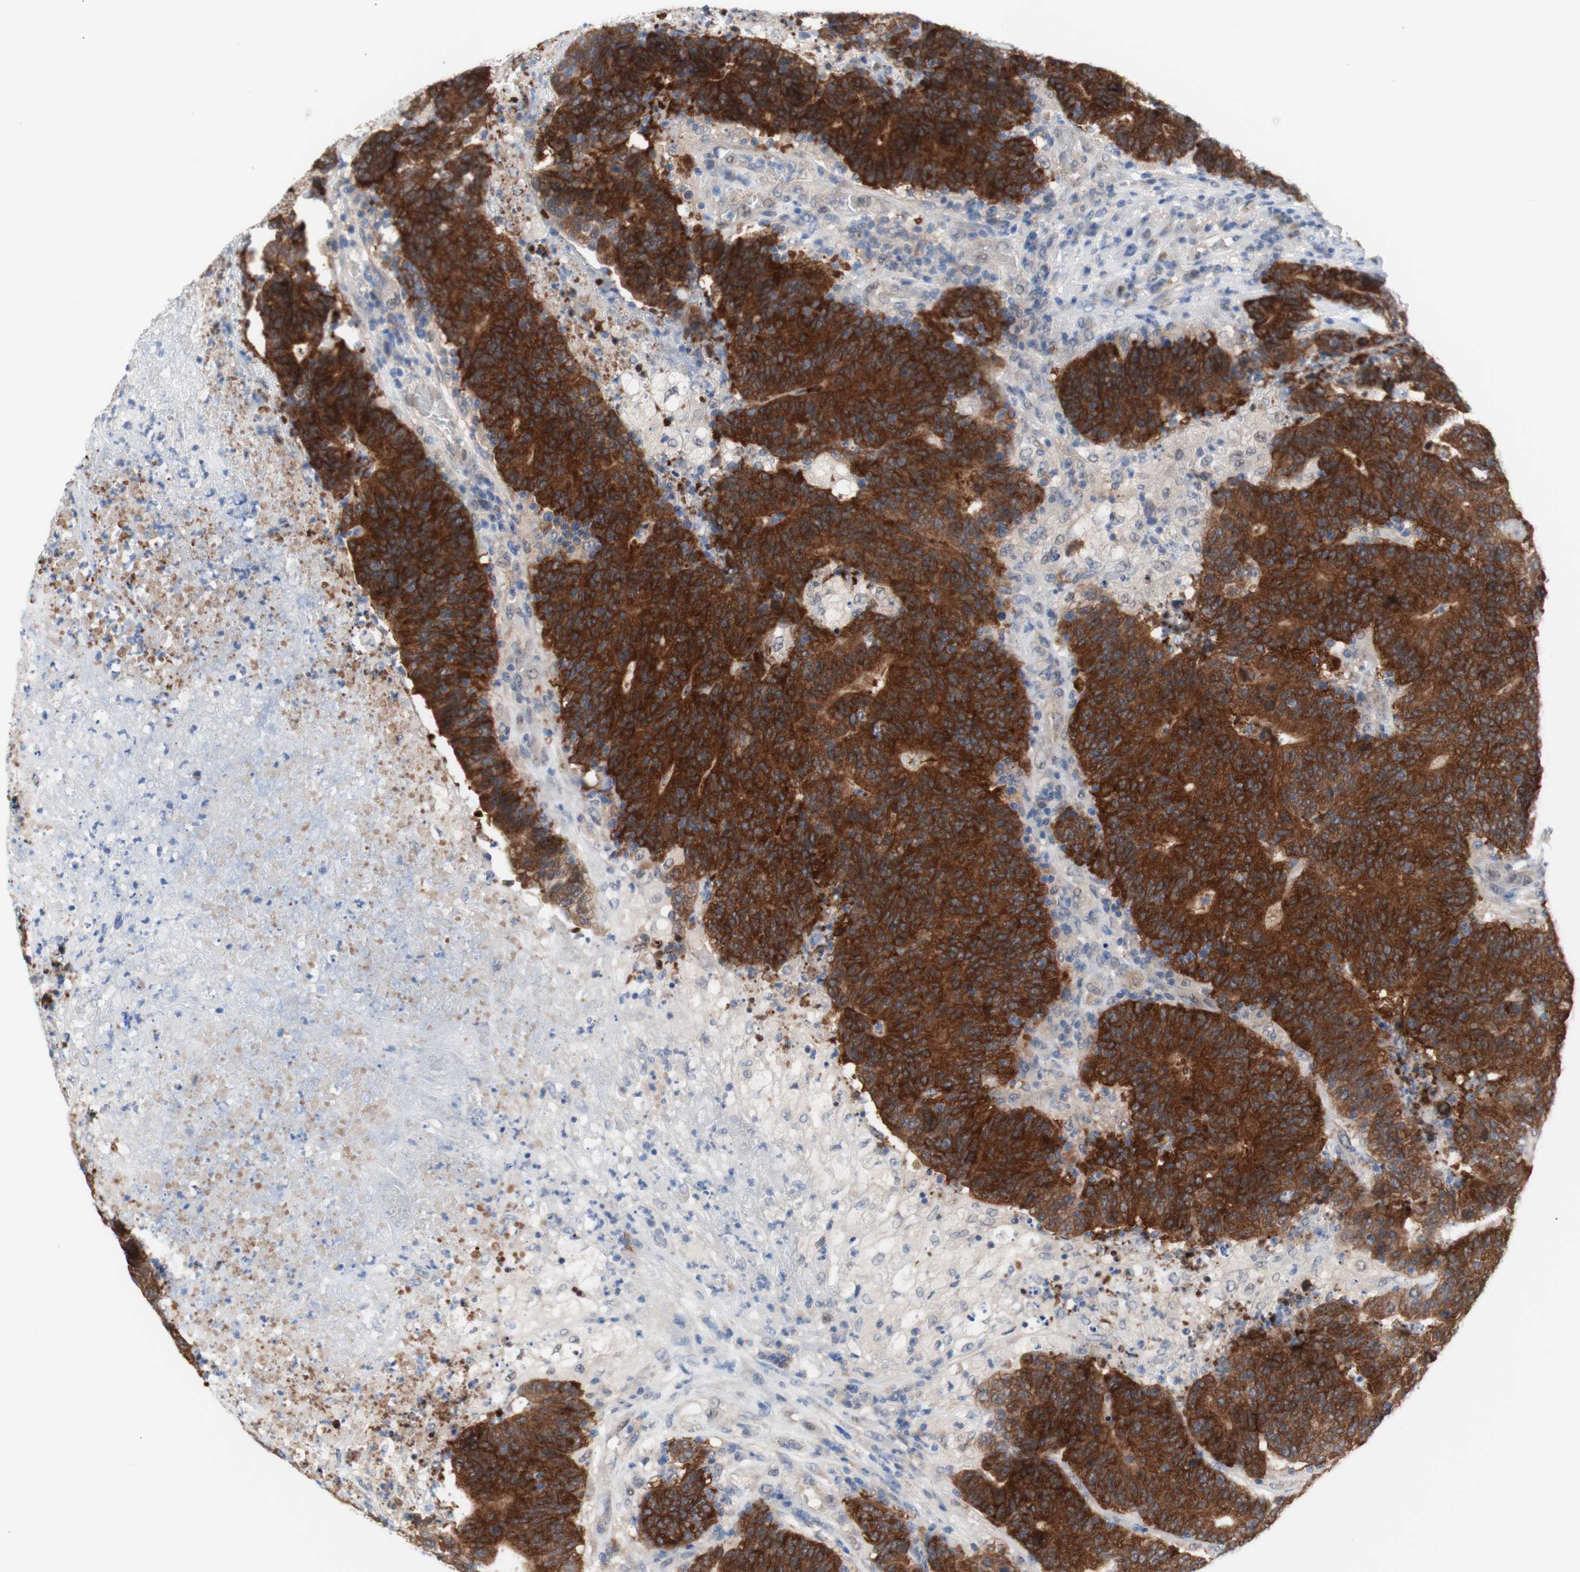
{"staining": {"intensity": "strong", "quantity": ">75%", "location": "cytoplasmic/membranous"}, "tissue": "colorectal cancer", "cell_type": "Tumor cells", "image_type": "cancer", "snomed": [{"axis": "morphology", "description": "Normal tissue, NOS"}, {"axis": "morphology", "description": "Adenocarcinoma, NOS"}, {"axis": "topography", "description": "Colon"}], "caption": "Adenocarcinoma (colorectal) was stained to show a protein in brown. There is high levels of strong cytoplasmic/membranous expression in about >75% of tumor cells.", "gene": "PRMT5", "patient": {"sex": "female", "age": 75}}